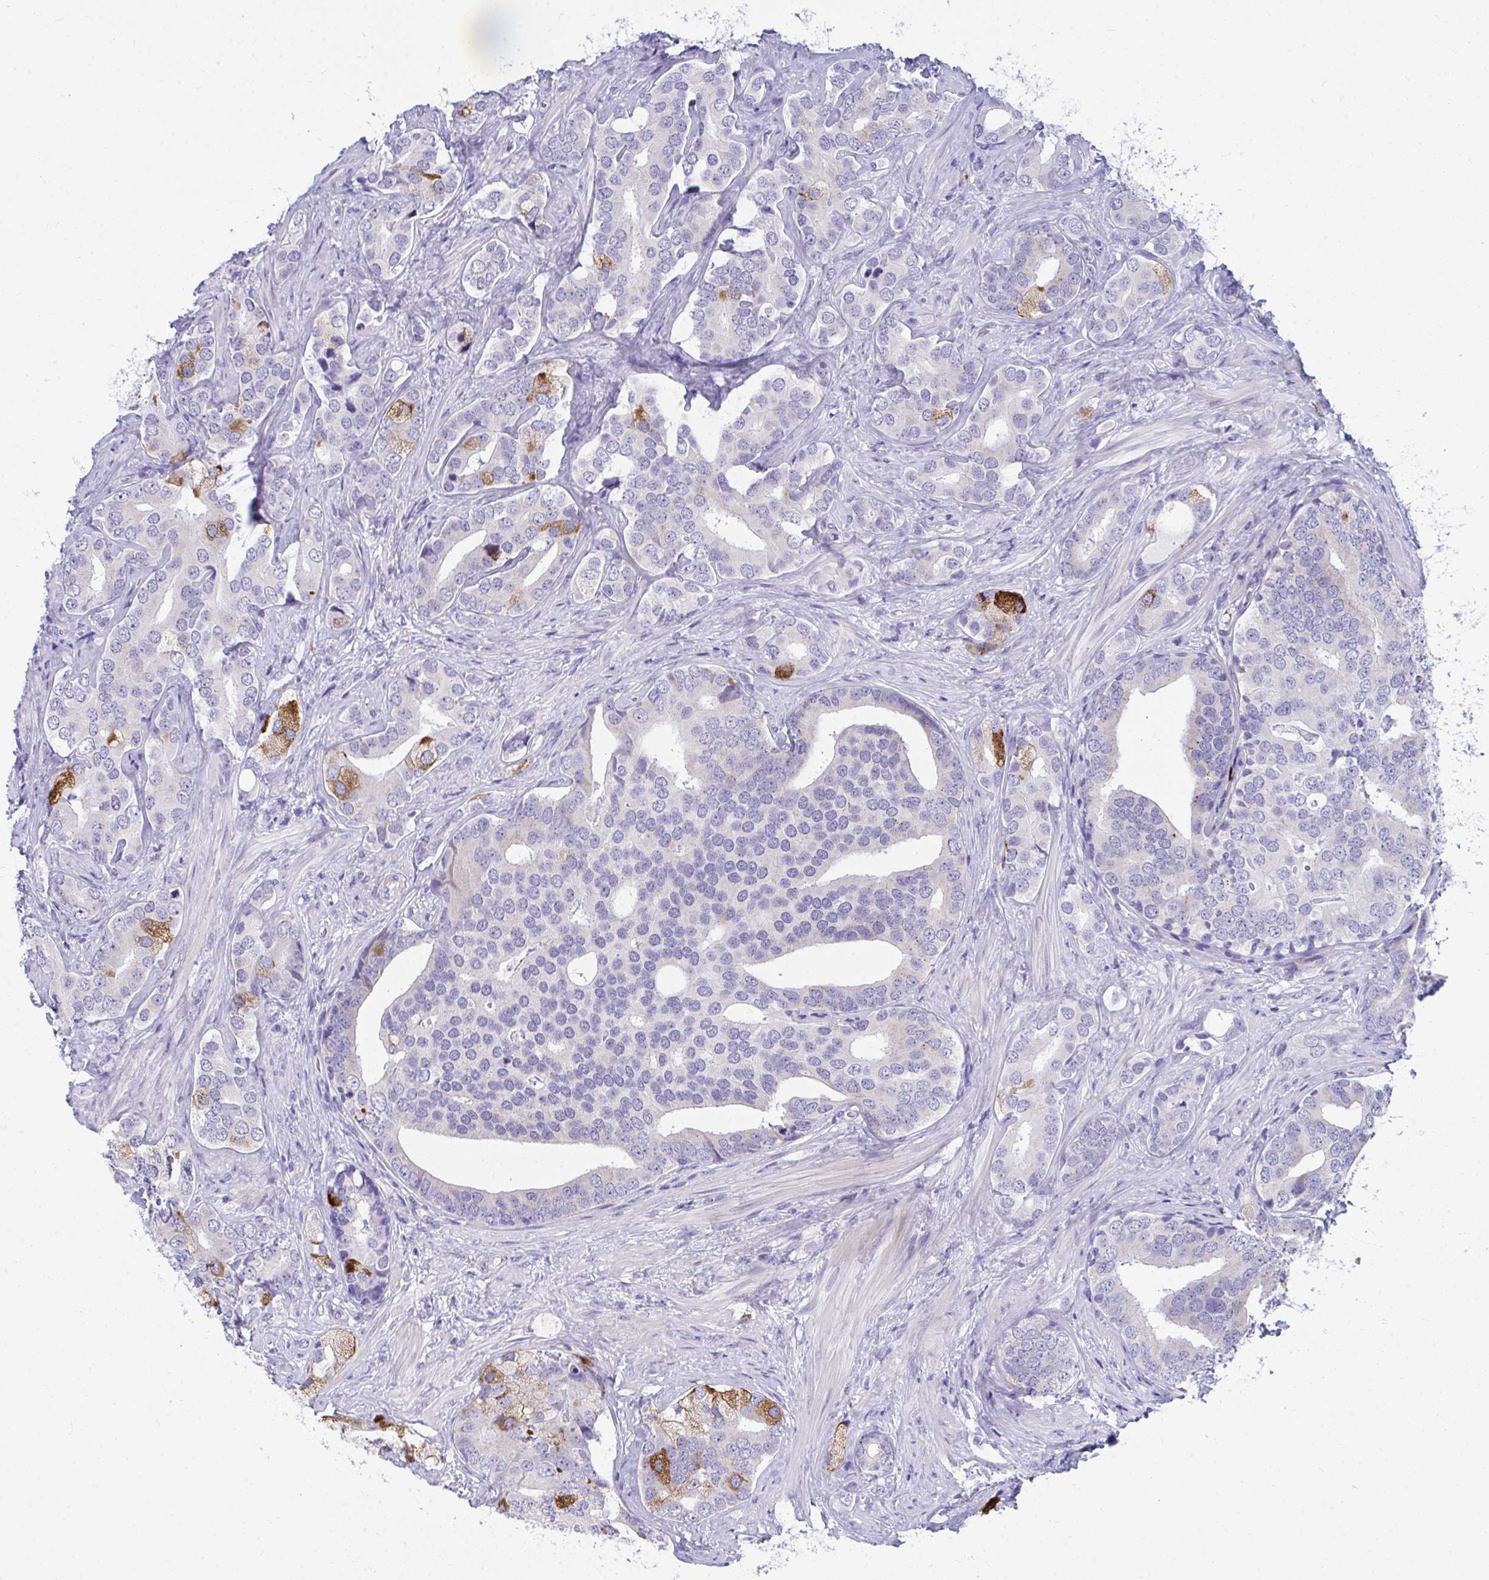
{"staining": {"intensity": "strong", "quantity": "<25%", "location": "cytoplasmic/membranous"}, "tissue": "prostate cancer", "cell_type": "Tumor cells", "image_type": "cancer", "snomed": [{"axis": "morphology", "description": "Adenocarcinoma, High grade"}, {"axis": "topography", "description": "Prostate"}], "caption": "Strong cytoplasmic/membranous protein expression is identified in about <25% of tumor cells in prostate cancer.", "gene": "TSBP1", "patient": {"sex": "male", "age": 62}}